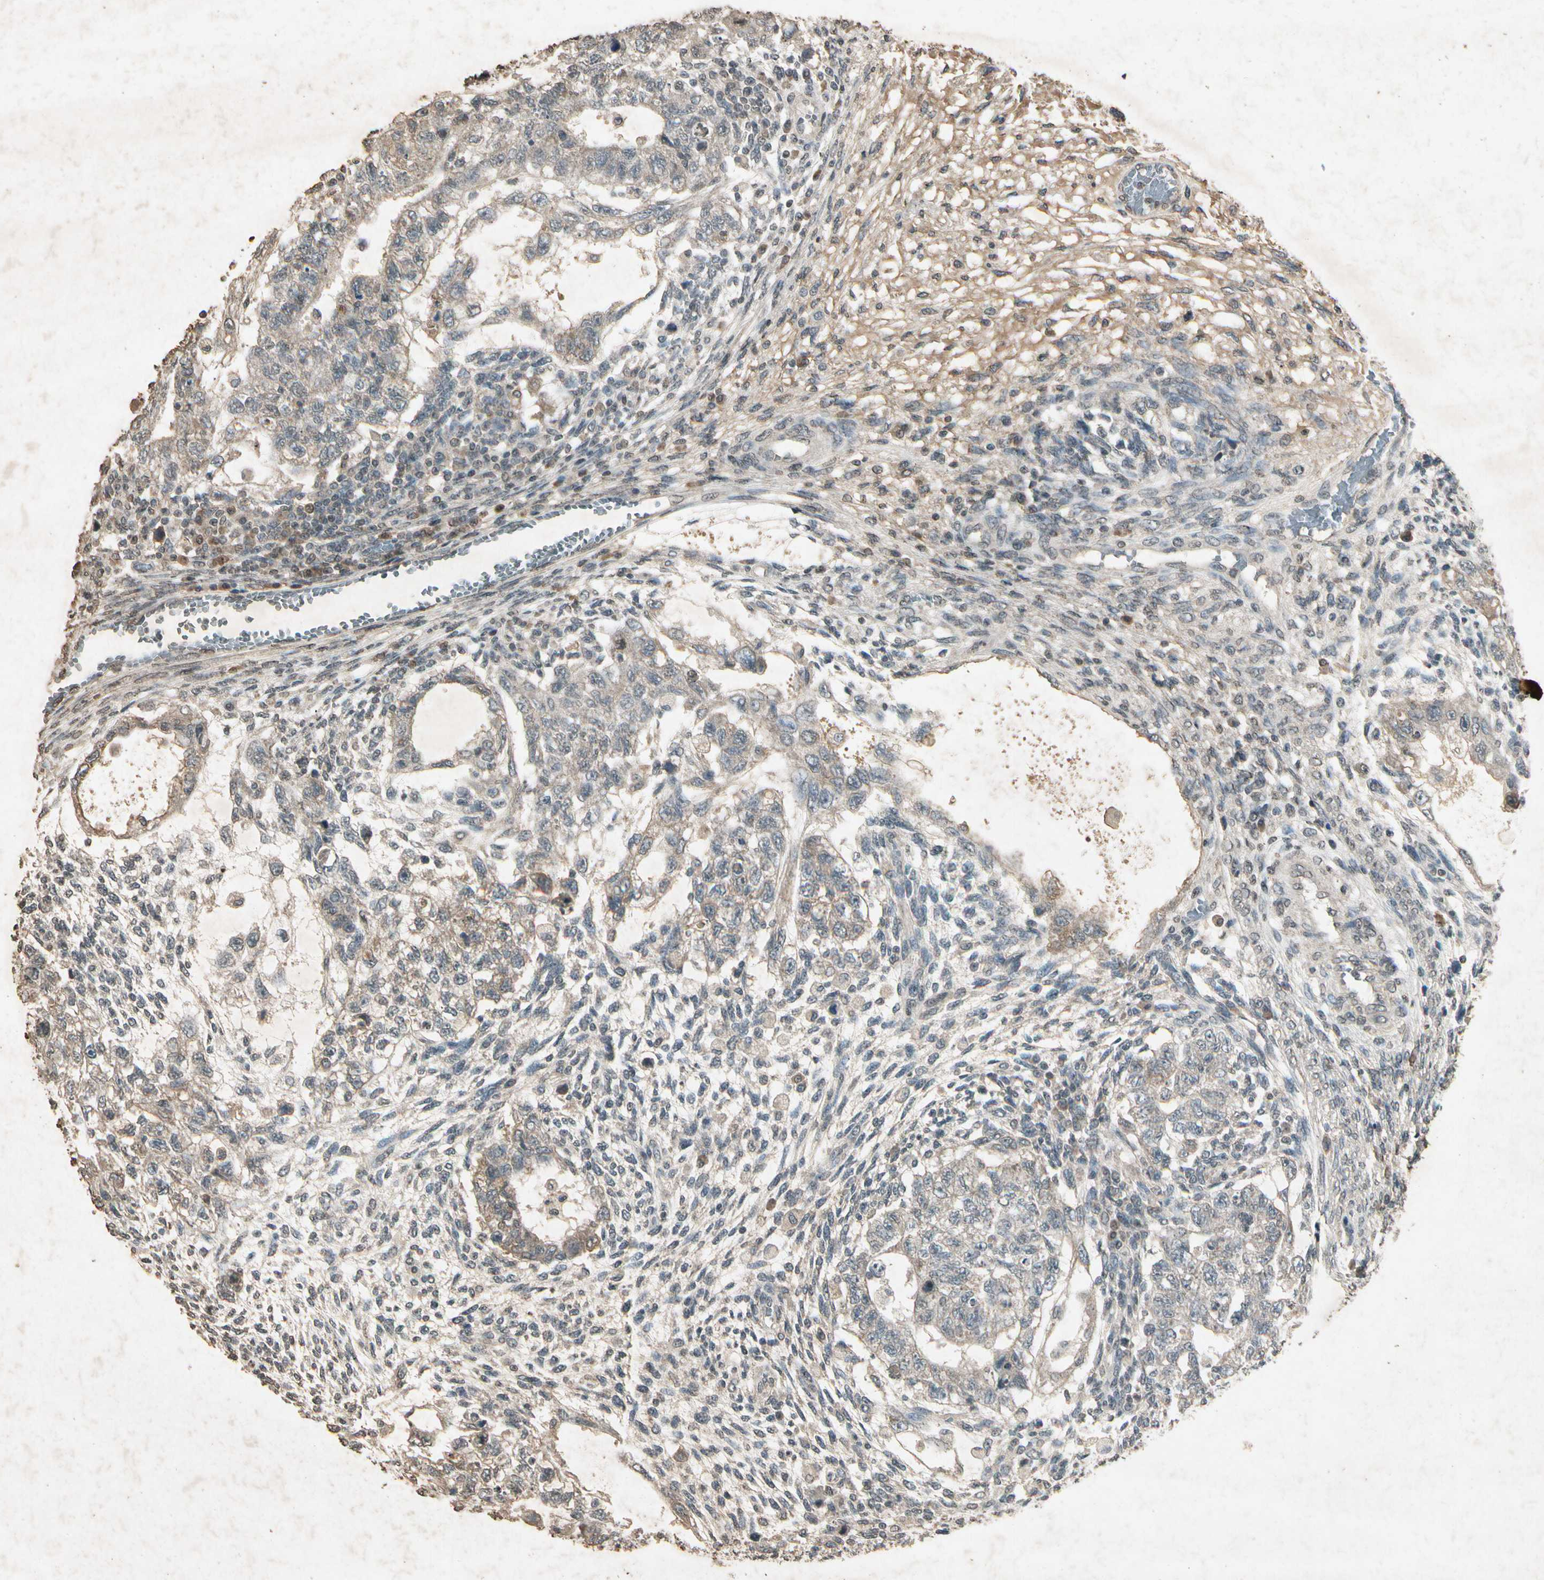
{"staining": {"intensity": "negative", "quantity": "none", "location": "none"}, "tissue": "testis cancer", "cell_type": "Tumor cells", "image_type": "cancer", "snomed": [{"axis": "morphology", "description": "Normal tissue, NOS"}, {"axis": "morphology", "description": "Carcinoma, Embryonal, NOS"}, {"axis": "topography", "description": "Testis"}], "caption": "Micrograph shows no protein positivity in tumor cells of testis embryonal carcinoma tissue. The staining is performed using DAB brown chromogen with nuclei counter-stained in using hematoxylin.", "gene": "GC", "patient": {"sex": "male", "age": 36}}